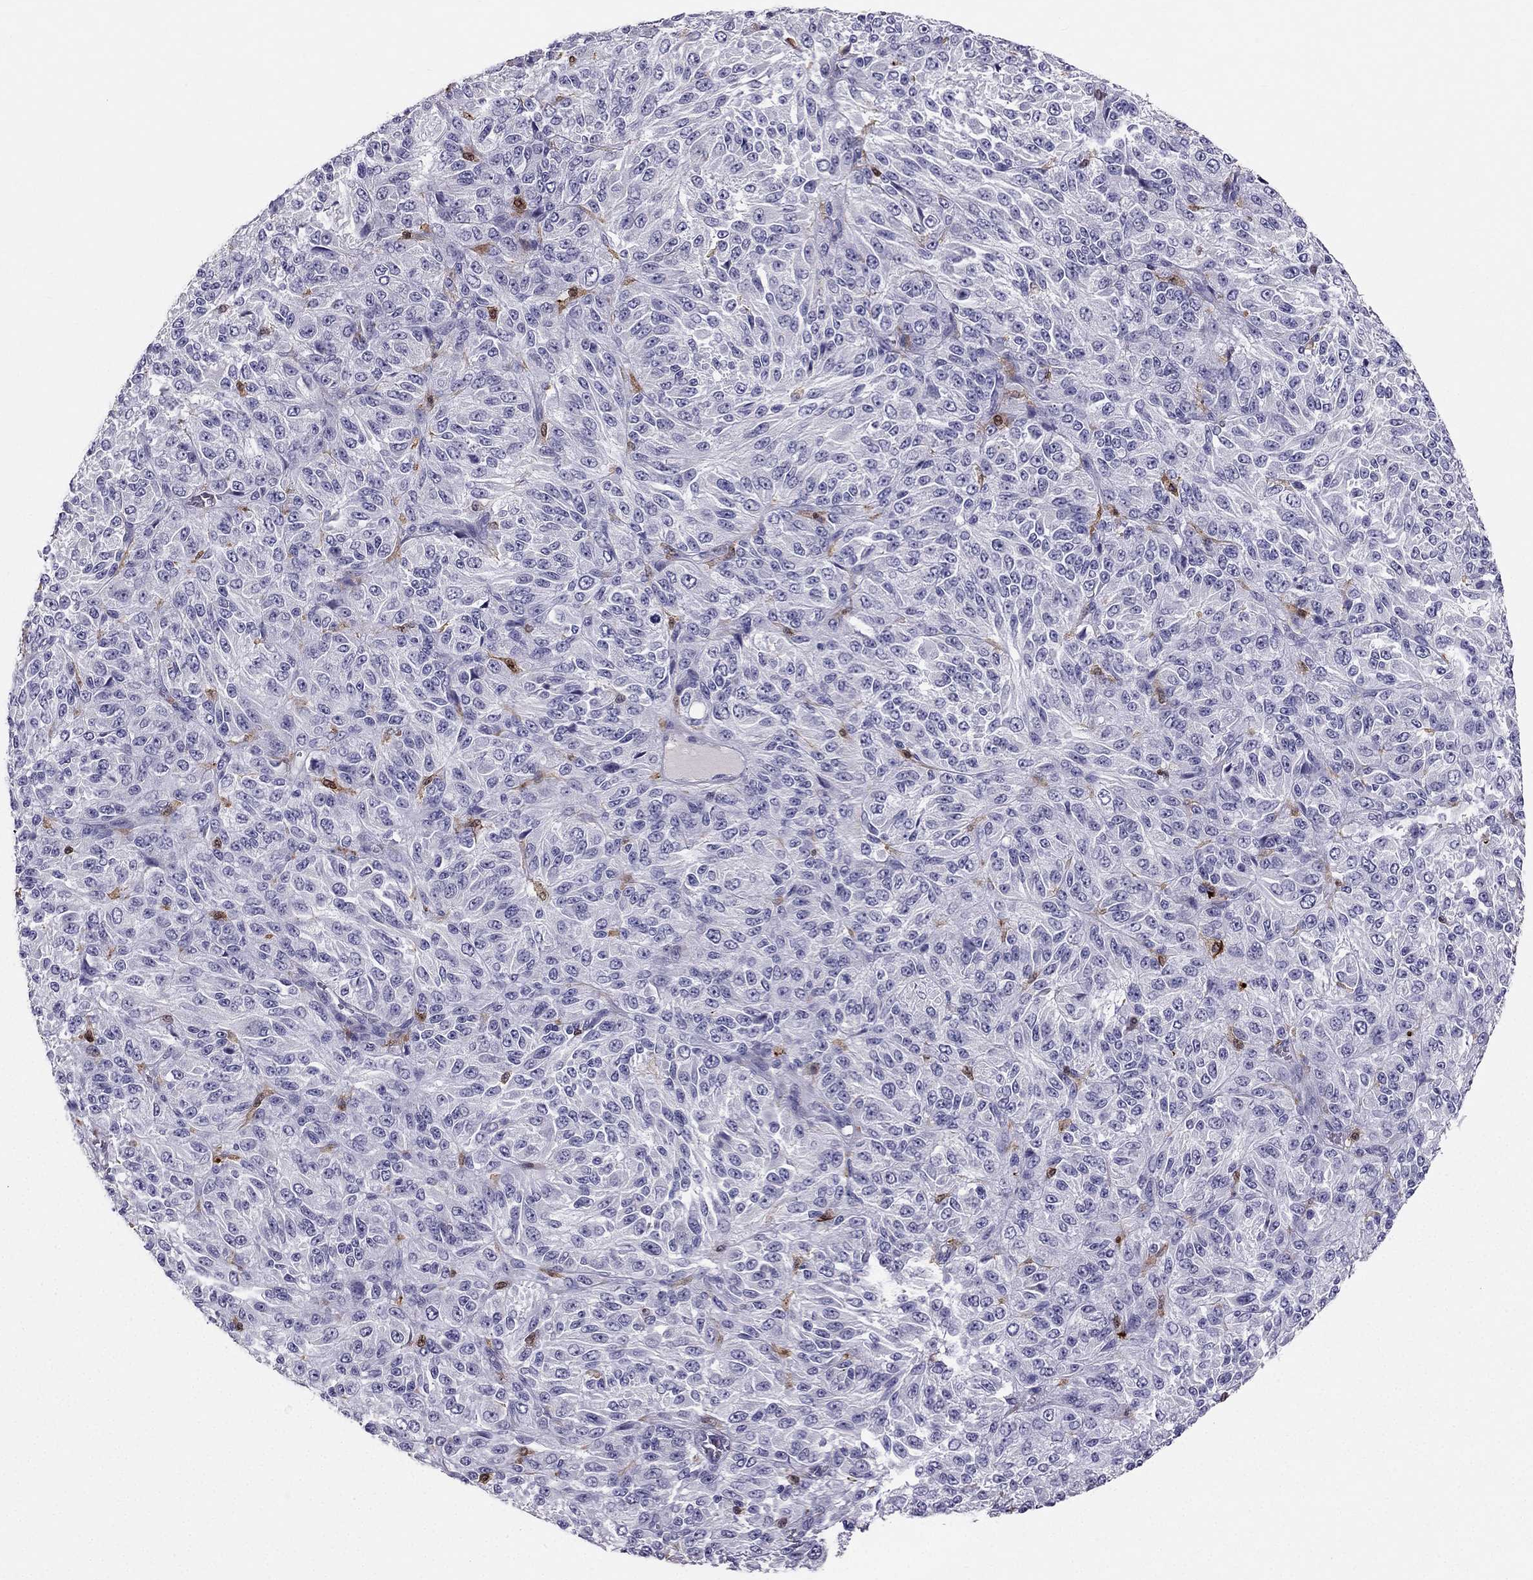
{"staining": {"intensity": "negative", "quantity": "none", "location": "none"}, "tissue": "melanoma", "cell_type": "Tumor cells", "image_type": "cancer", "snomed": [{"axis": "morphology", "description": "Malignant melanoma, Metastatic site"}, {"axis": "topography", "description": "Brain"}], "caption": "Immunohistochemistry (IHC) of human melanoma shows no expression in tumor cells.", "gene": "LMTK3", "patient": {"sex": "female", "age": 56}}